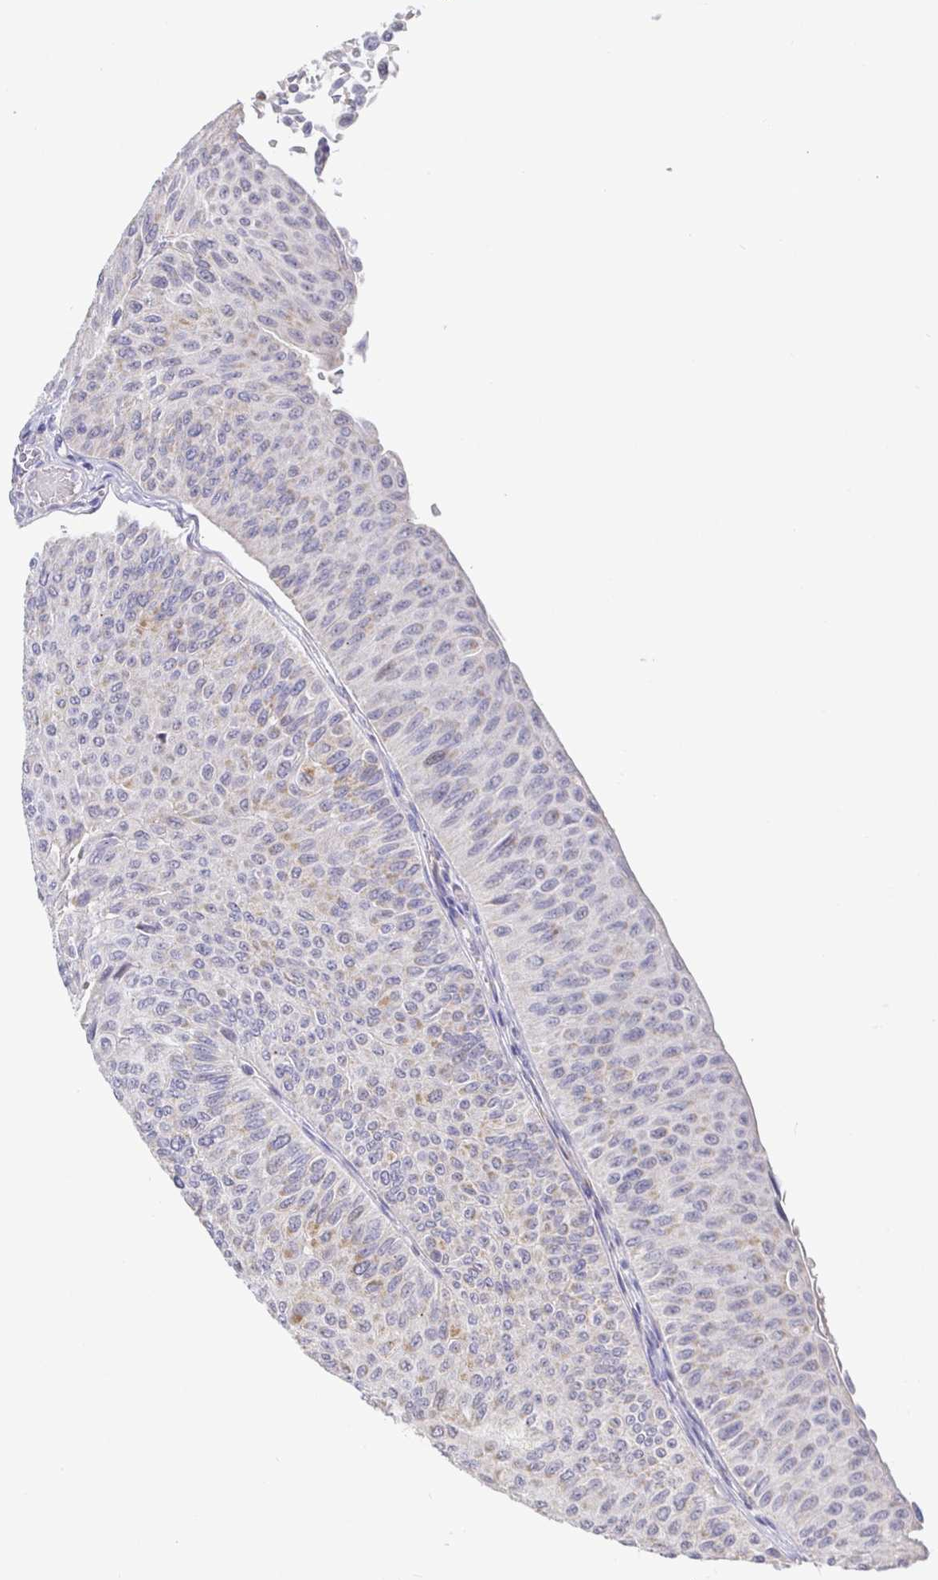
{"staining": {"intensity": "weak", "quantity": "<25%", "location": "cytoplasmic/membranous"}, "tissue": "urothelial cancer", "cell_type": "Tumor cells", "image_type": "cancer", "snomed": [{"axis": "morphology", "description": "Urothelial carcinoma, NOS"}, {"axis": "topography", "description": "Urinary bladder"}], "caption": "This is an immunohistochemistry (IHC) micrograph of human urothelial cancer. There is no expression in tumor cells.", "gene": "CIT", "patient": {"sex": "male", "age": 59}}